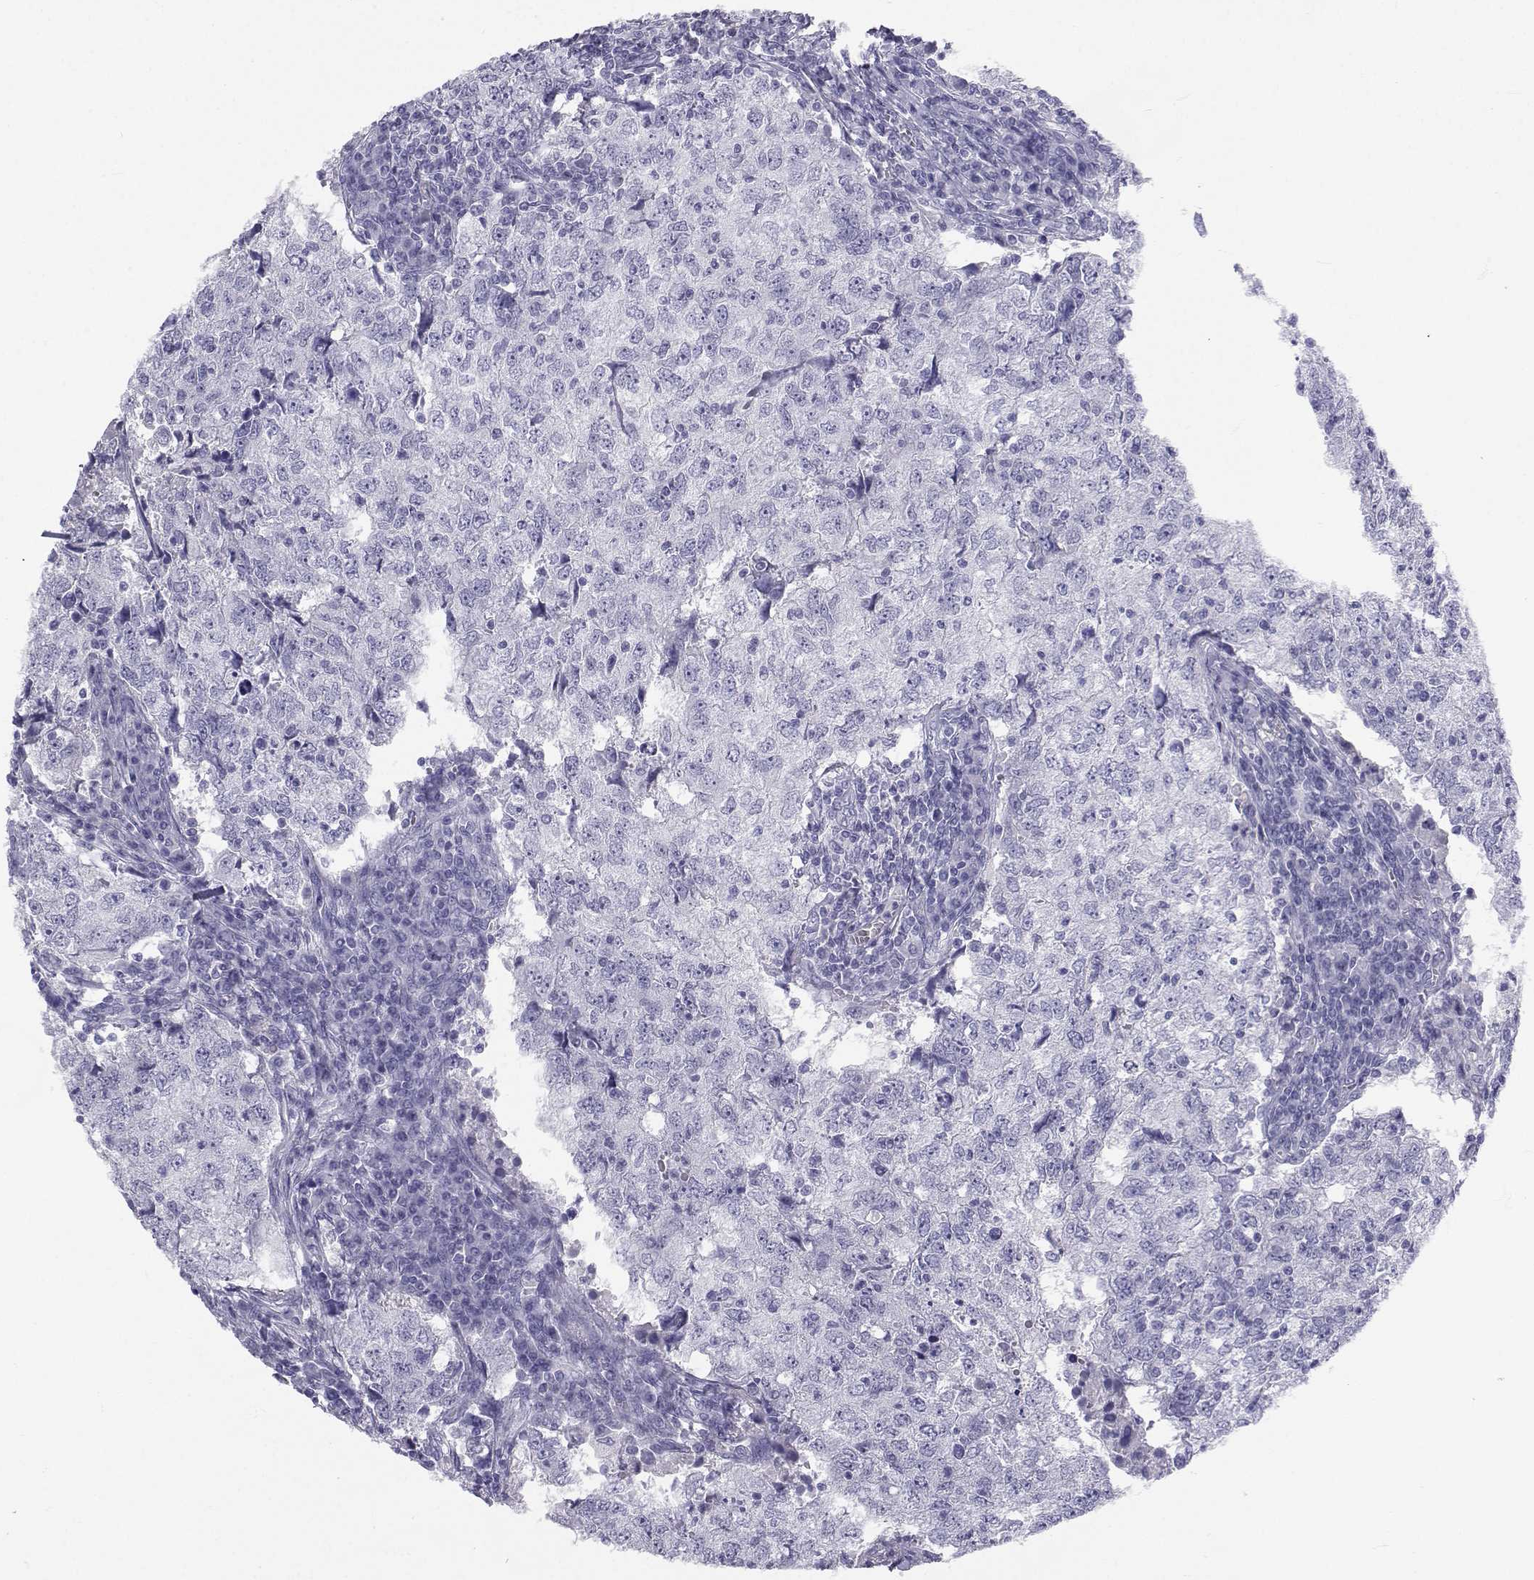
{"staining": {"intensity": "negative", "quantity": "none", "location": "none"}, "tissue": "breast cancer", "cell_type": "Tumor cells", "image_type": "cancer", "snomed": [{"axis": "morphology", "description": "Duct carcinoma"}, {"axis": "topography", "description": "Breast"}], "caption": "Breast cancer (invasive ductal carcinoma) was stained to show a protein in brown. There is no significant positivity in tumor cells.", "gene": "SLC6A3", "patient": {"sex": "female", "age": 30}}